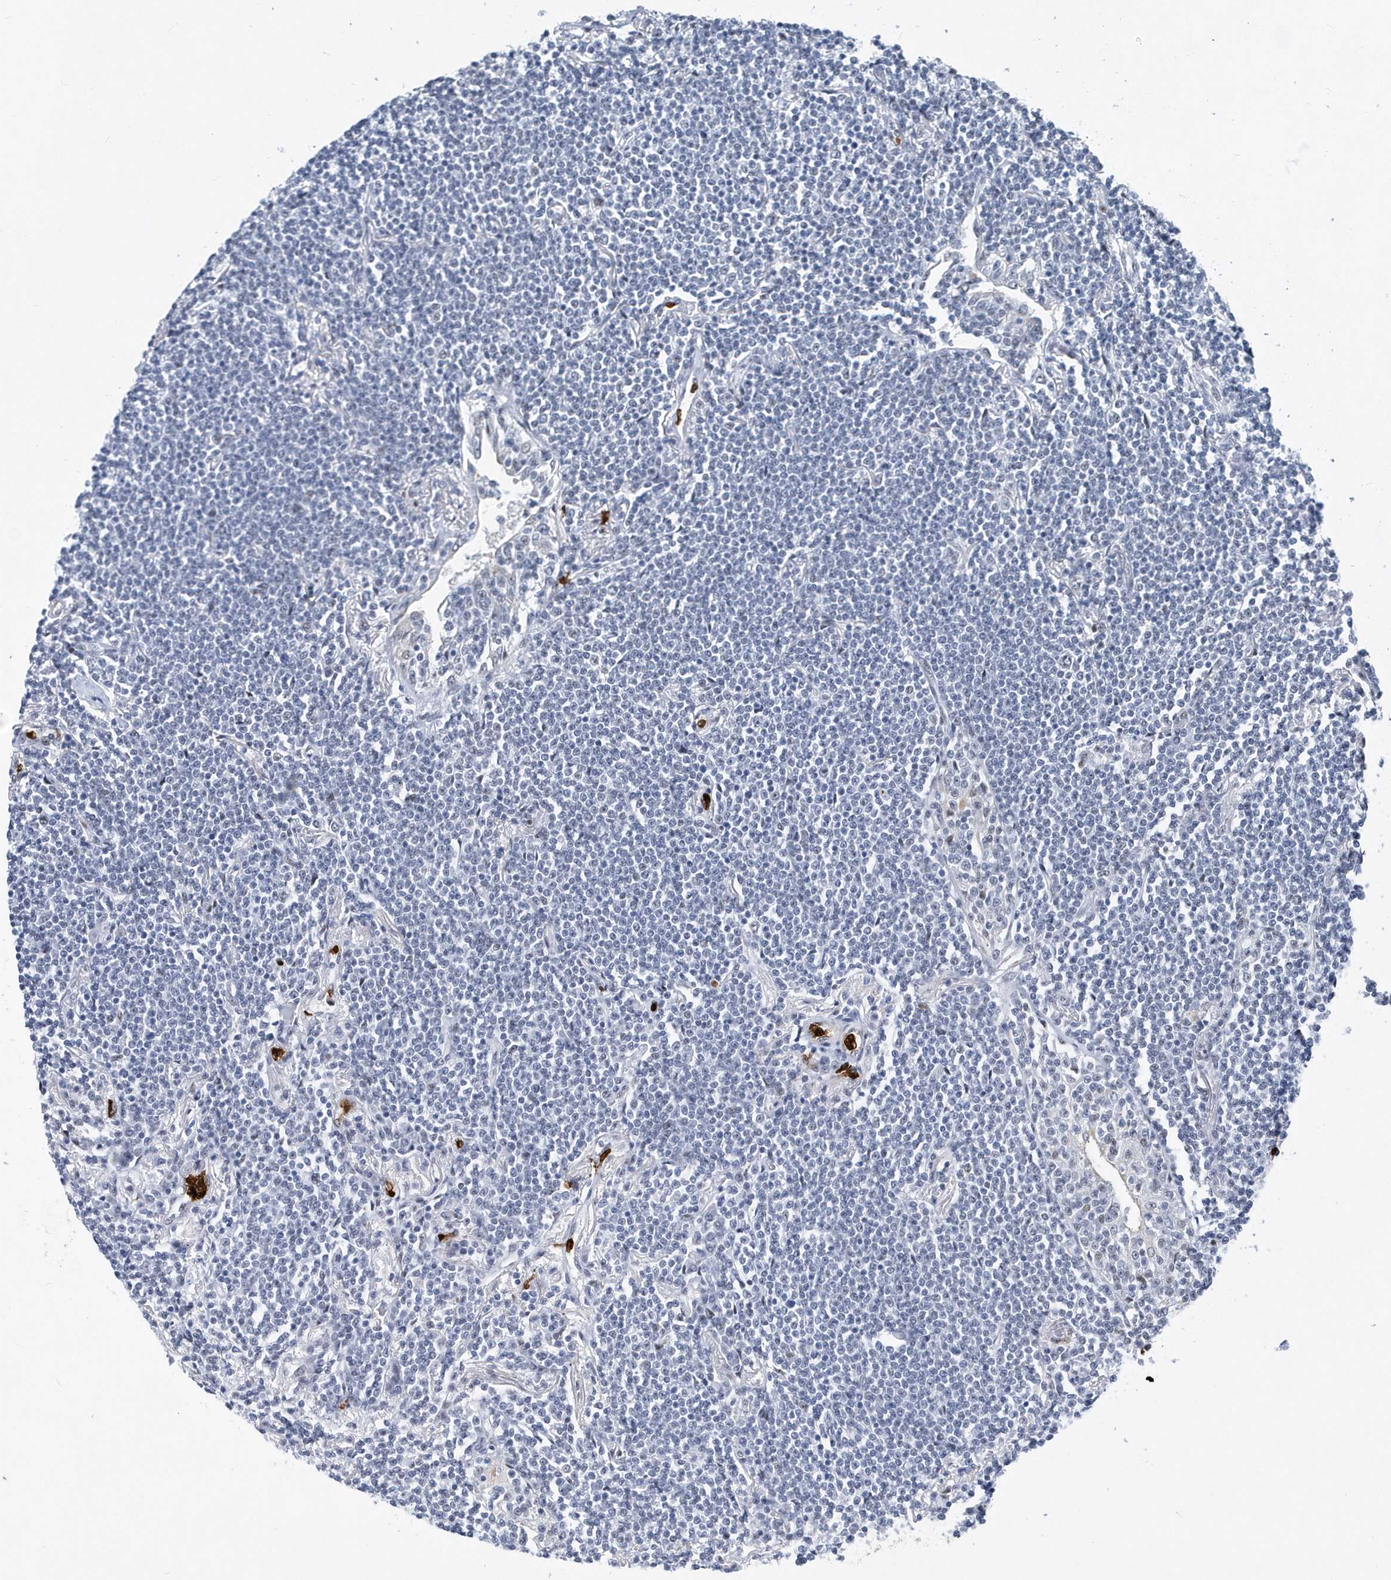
{"staining": {"intensity": "negative", "quantity": "none", "location": "none"}, "tissue": "lymphoma", "cell_type": "Tumor cells", "image_type": "cancer", "snomed": [{"axis": "morphology", "description": "Malignant lymphoma, non-Hodgkin's type, Low grade"}, {"axis": "topography", "description": "Lung"}], "caption": "An immunohistochemistry (IHC) photomicrograph of lymphoma is shown. There is no staining in tumor cells of lymphoma.", "gene": "RPP30", "patient": {"sex": "female", "age": 71}}